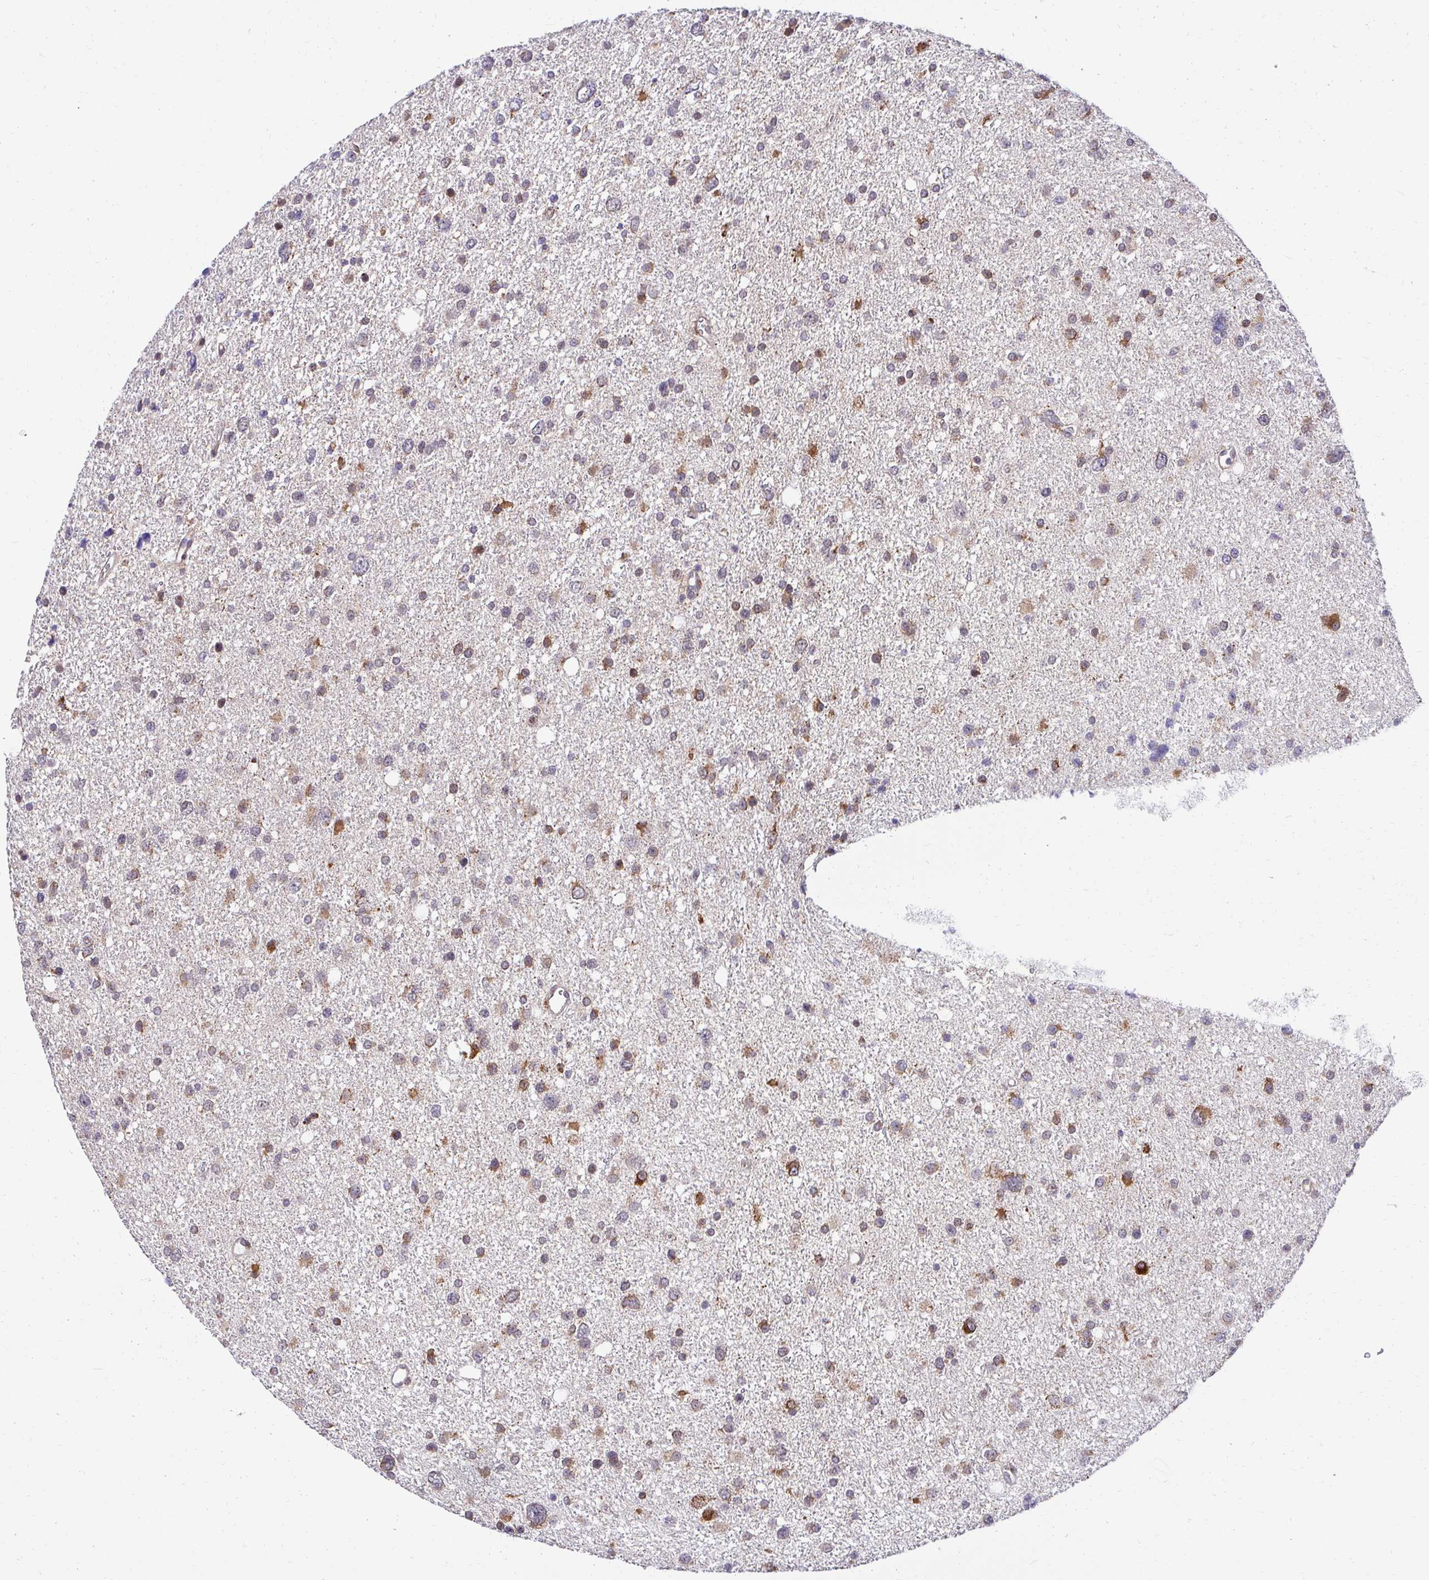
{"staining": {"intensity": "moderate", "quantity": "25%-75%", "location": "cytoplasmic/membranous"}, "tissue": "glioma", "cell_type": "Tumor cells", "image_type": "cancer", "snomed": [{"axis": "morphology", "description": "Glioma, malignant, Low grade"}, {"axis": "topography", "description": "Brain"}], "caption": "About 25%-75% of tumor cells in malignant glioma (low-grade) demonstrate moderate cytoplasmic/membranous protein staining as visualized by brown immunohistochemical staining.", "gene": "HPS1", "patient": {"sex": "female", "age": 55}}